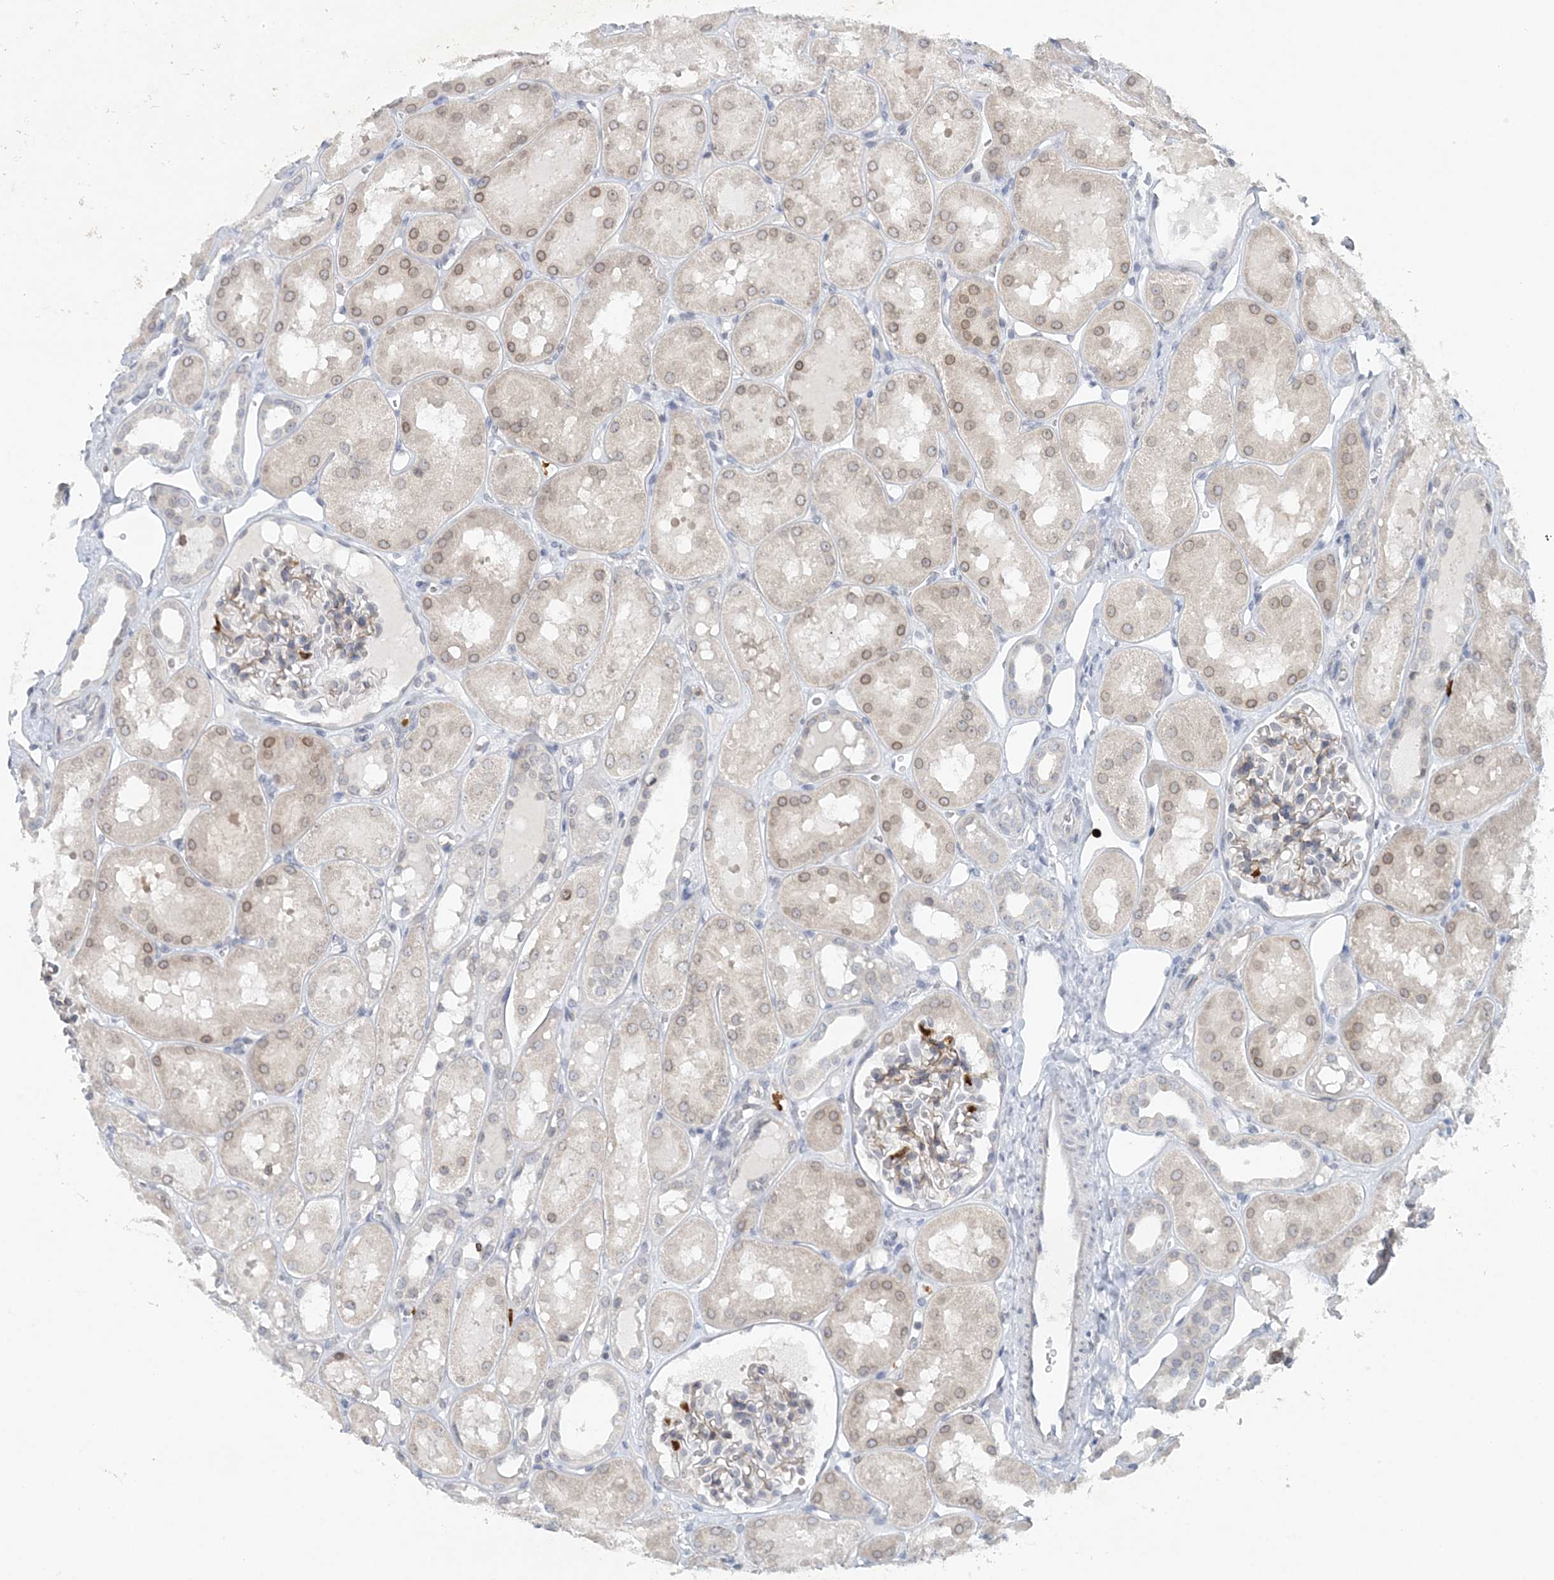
{"staining": {"intensity": "negative", "quantity": "none", "location": "none"}, "tissue": "kidney", "cell_type": "Cells in glomeruli", "image_type": "normal", "snomed": [{"axis": "morphology", "description": "Normal tissue, NOS"}, {"axis": "topography", "description": "Kidney"}, {"axis": "topography", "description": "Urinary bladder"}], "caption": "Image shows no protein positivity in cells in glomeruli of normal kidney.", "gene": "NUP54", "patient": {"sex": "male", "age": 16}}